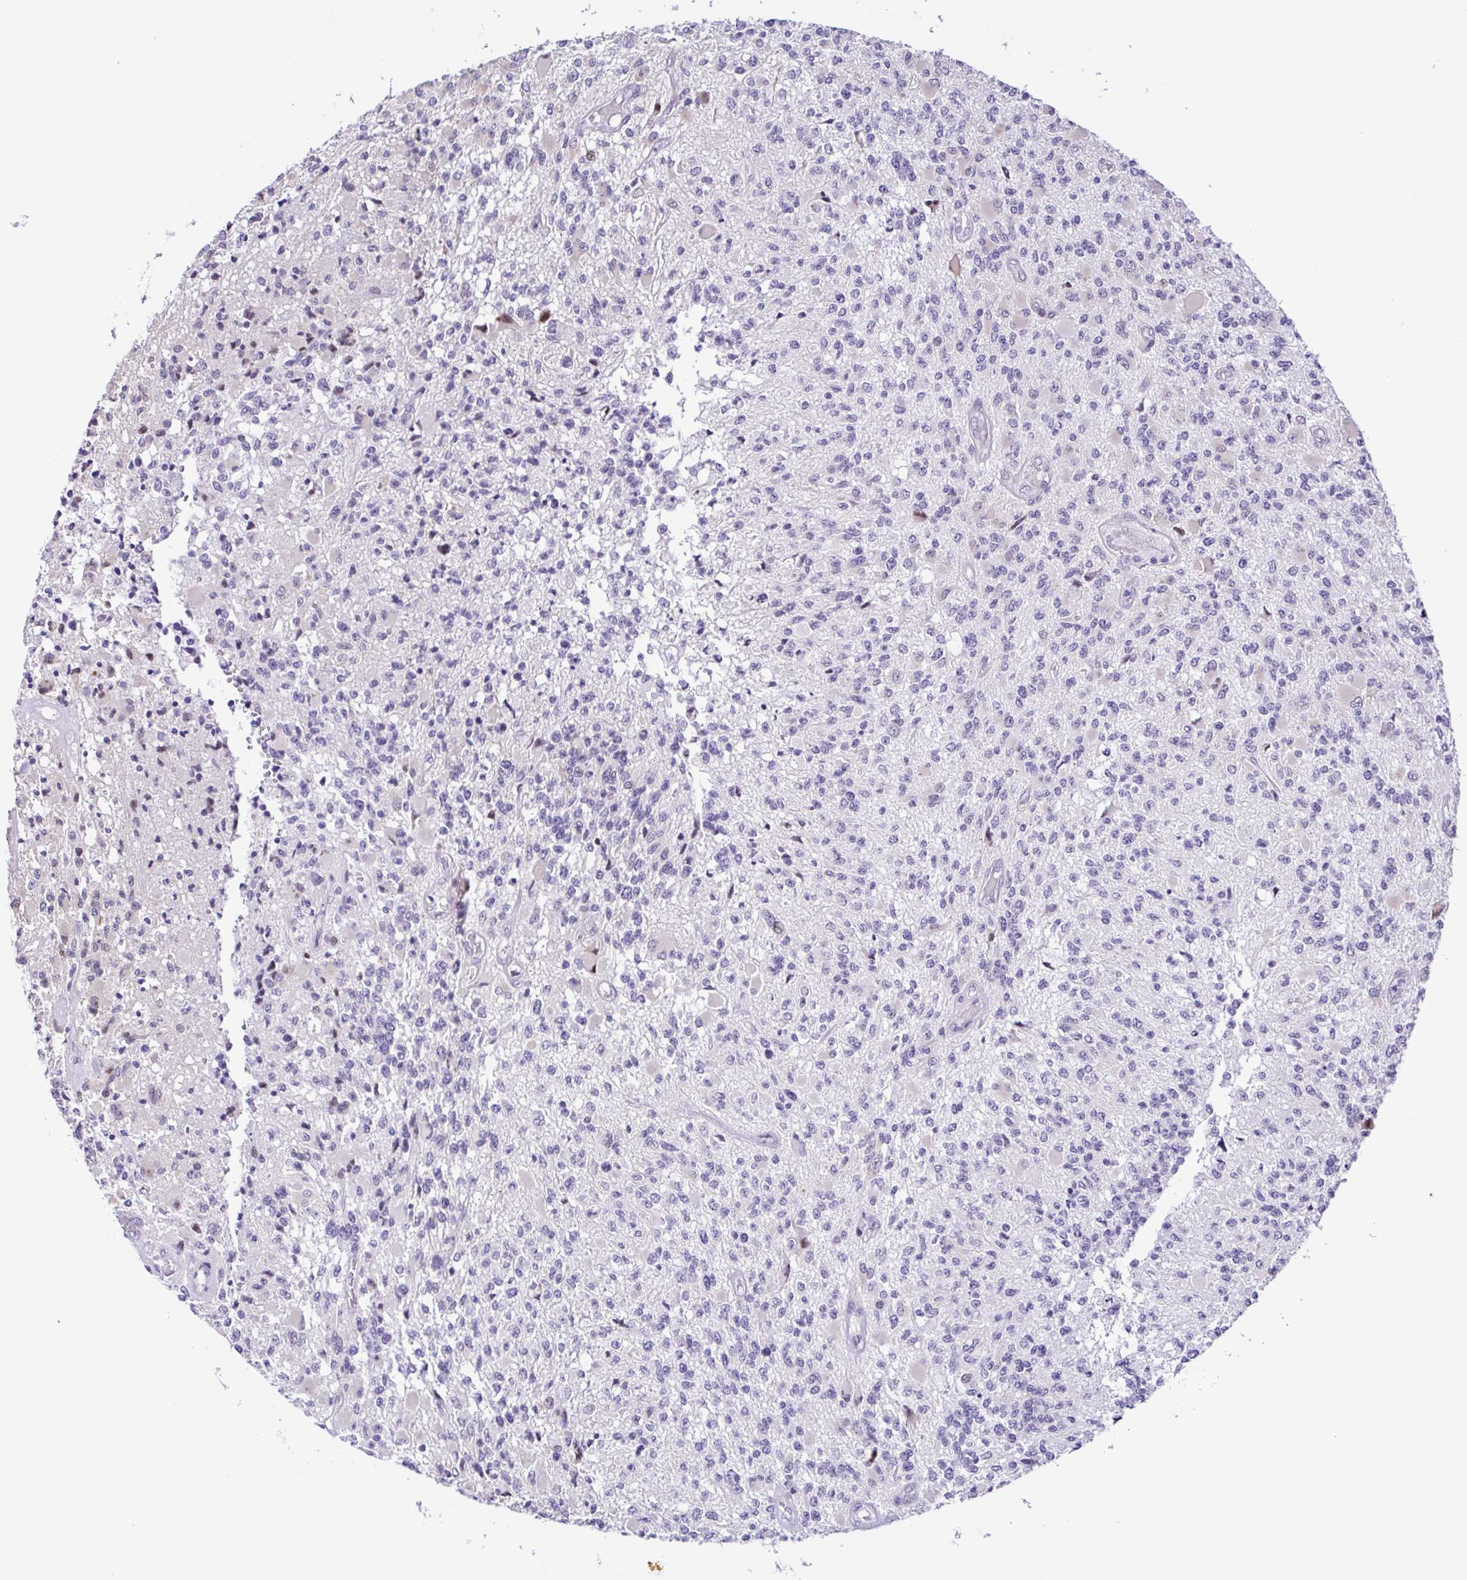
{"staining": {"intensity": "negative", "quantity": "none", "location": "none"}, "tissue": "glioma", "cell_type": "Tumor cells", "image_type": "cancer", "snomed": [{"axis": "morphology", "description": "Glioma, malignant, High grade"}, {"axis": "topography", "description": "Brain"}], "caption": "An immunohistochemistry (IHC) photomicrograph of glioma is shown. There is no staining in tumor cells of glioma.", "gene": "TGM3", "patient": {"sex": "female", "age": 63}}